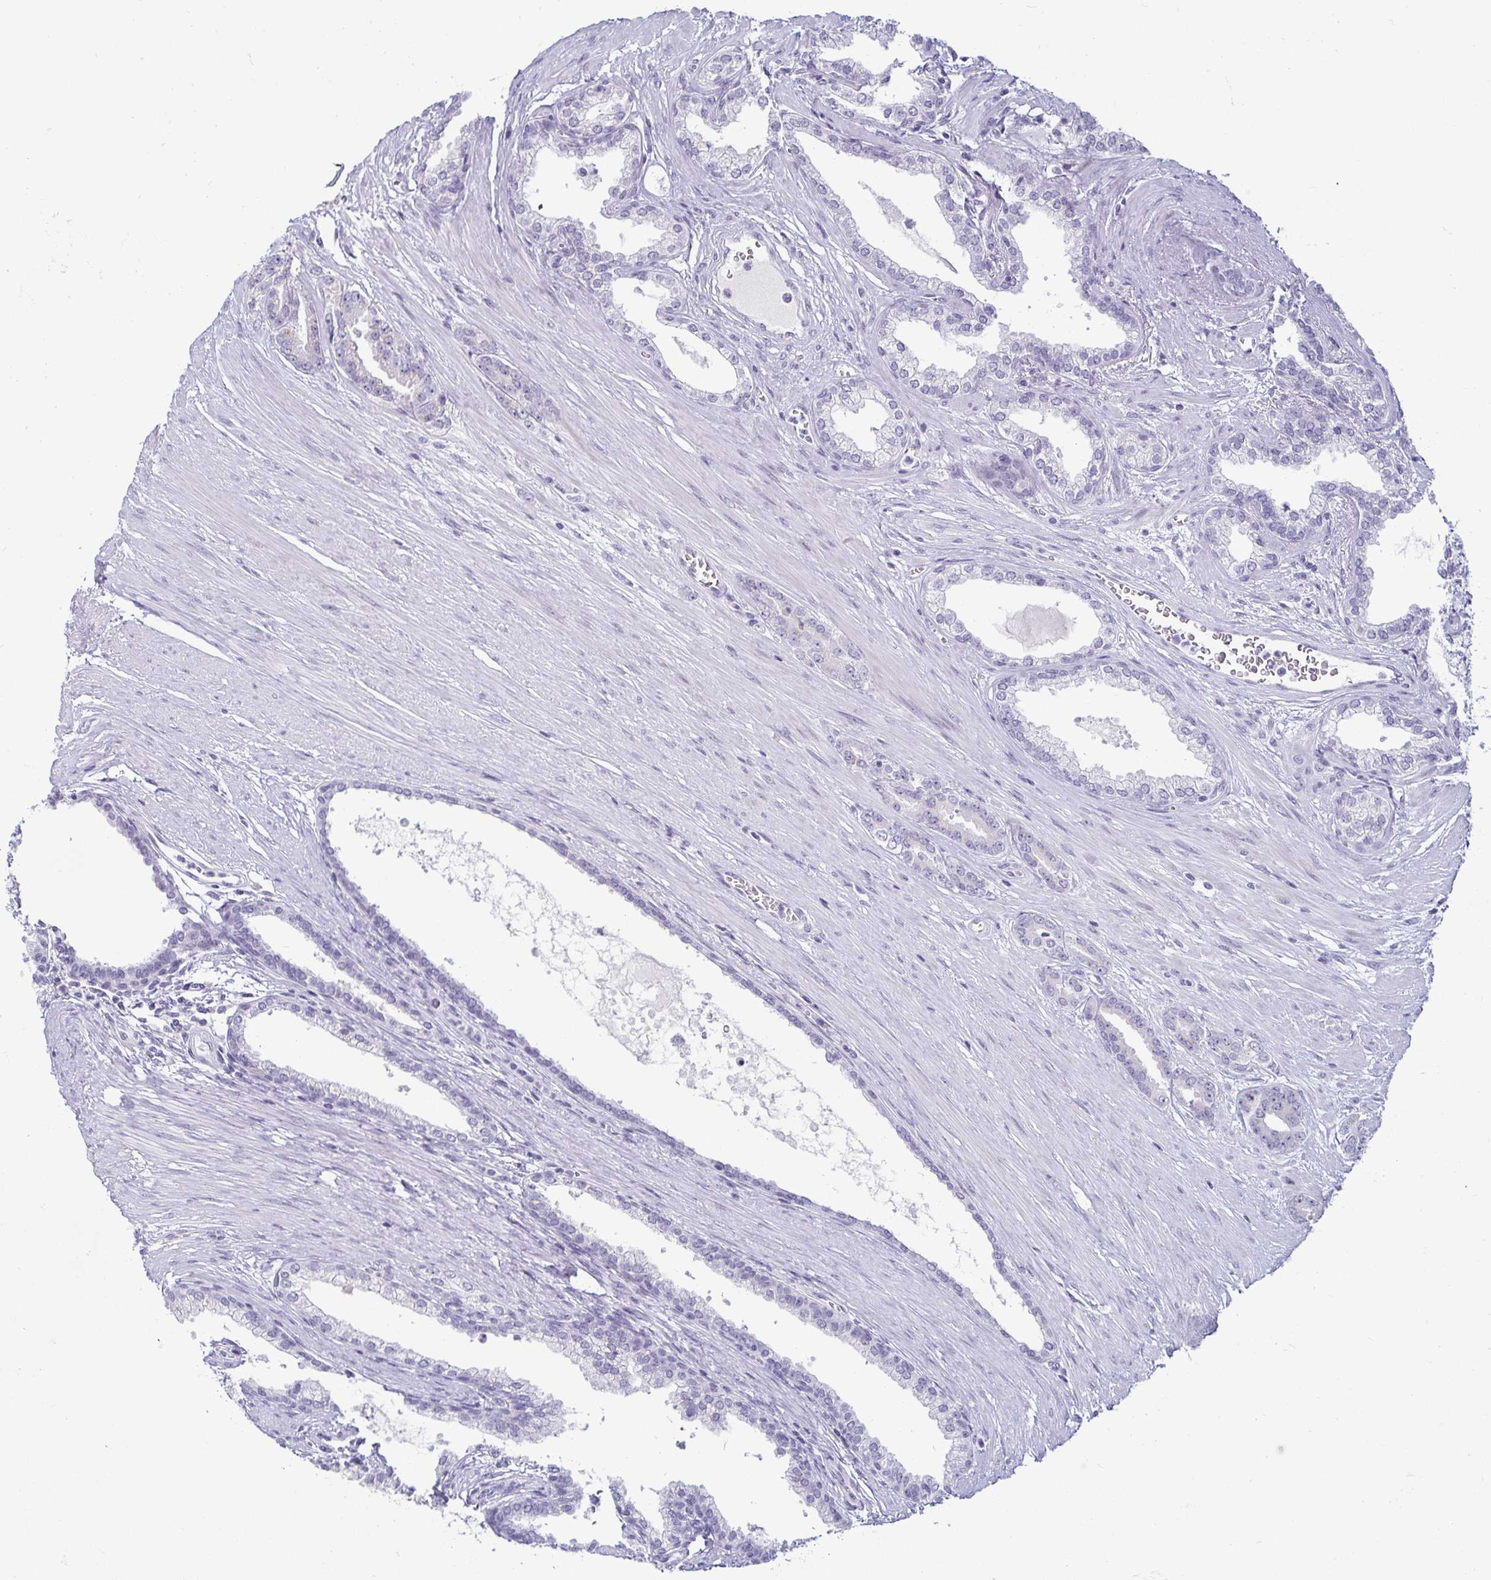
{"staining": {"intensity": "negative", "quantity": "none", "location": "none"}, "tissue": "prostate cancer", "cell_type": "Tumor cells", "image_type": "cancer", "snomed": [{"axis": "morphology", "description": "Adenocarcinoma, High grade"}, {"axis": "topography", "description": "Prostate"}], "caption": "Human prostate cancer stained for a protein using immunohistochemistry (IHC) reveals no staining in tumor cells.", "gene": "CR2", "patient": {"sex": "male", "age": 60}}